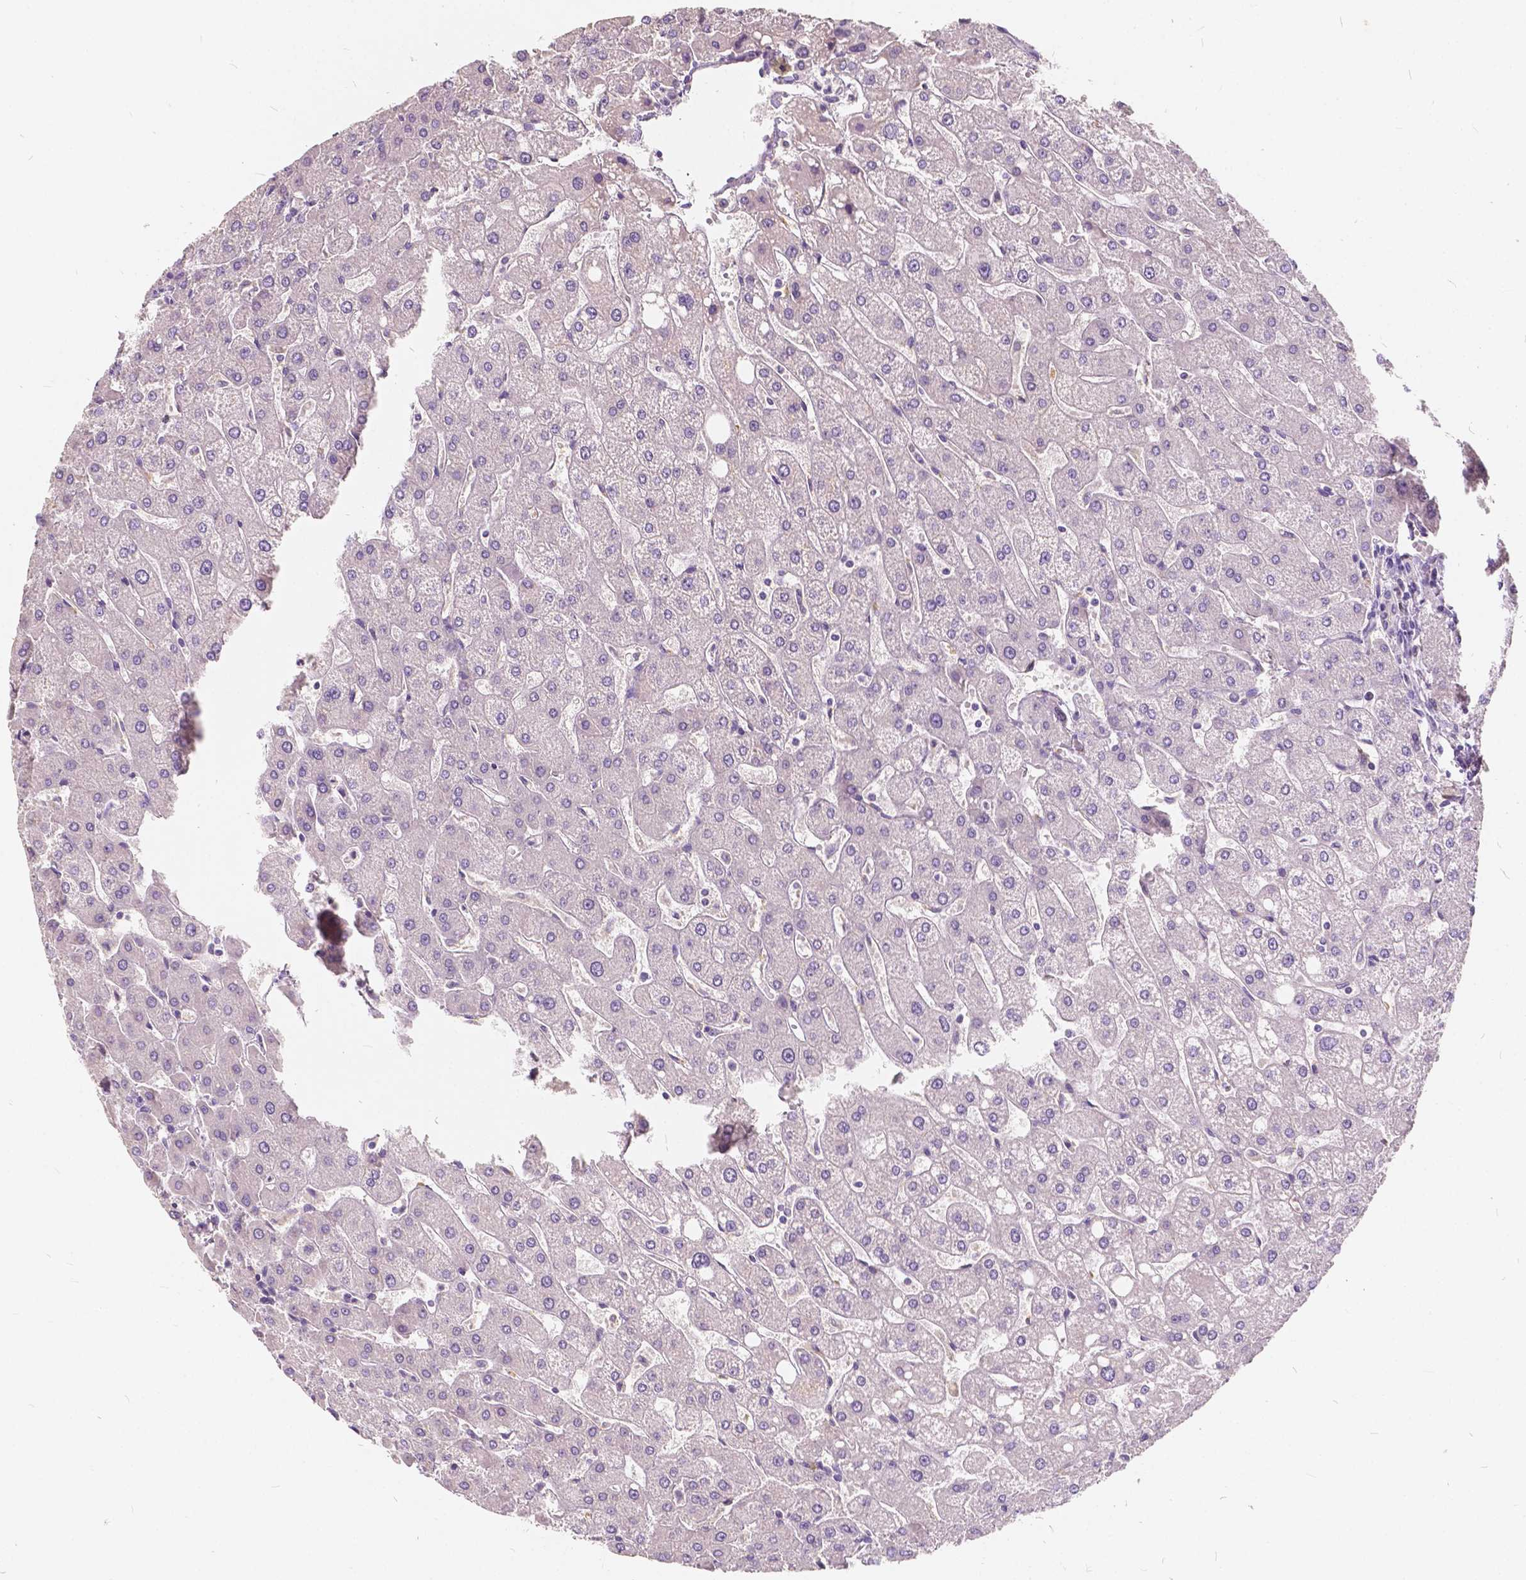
{"staining": {"intensity": "negative", "quantity": "none", "location": "none"}, "tissue": "liver", "cell_type": "Cholangiocytes", "image_type": "normal", "snomed": [{"axis": "morphology", "description": "Normal tissue, NOS"}, {"axis": "topography", "description": "Liver"}], "caption": "This is an immunohistochemistry (IHC) photomicrograph of benign human liver. There is no expression in cholangiocytes.", "gene": "SLC7A8", "patient": {"sex": "male", "age": 67}}